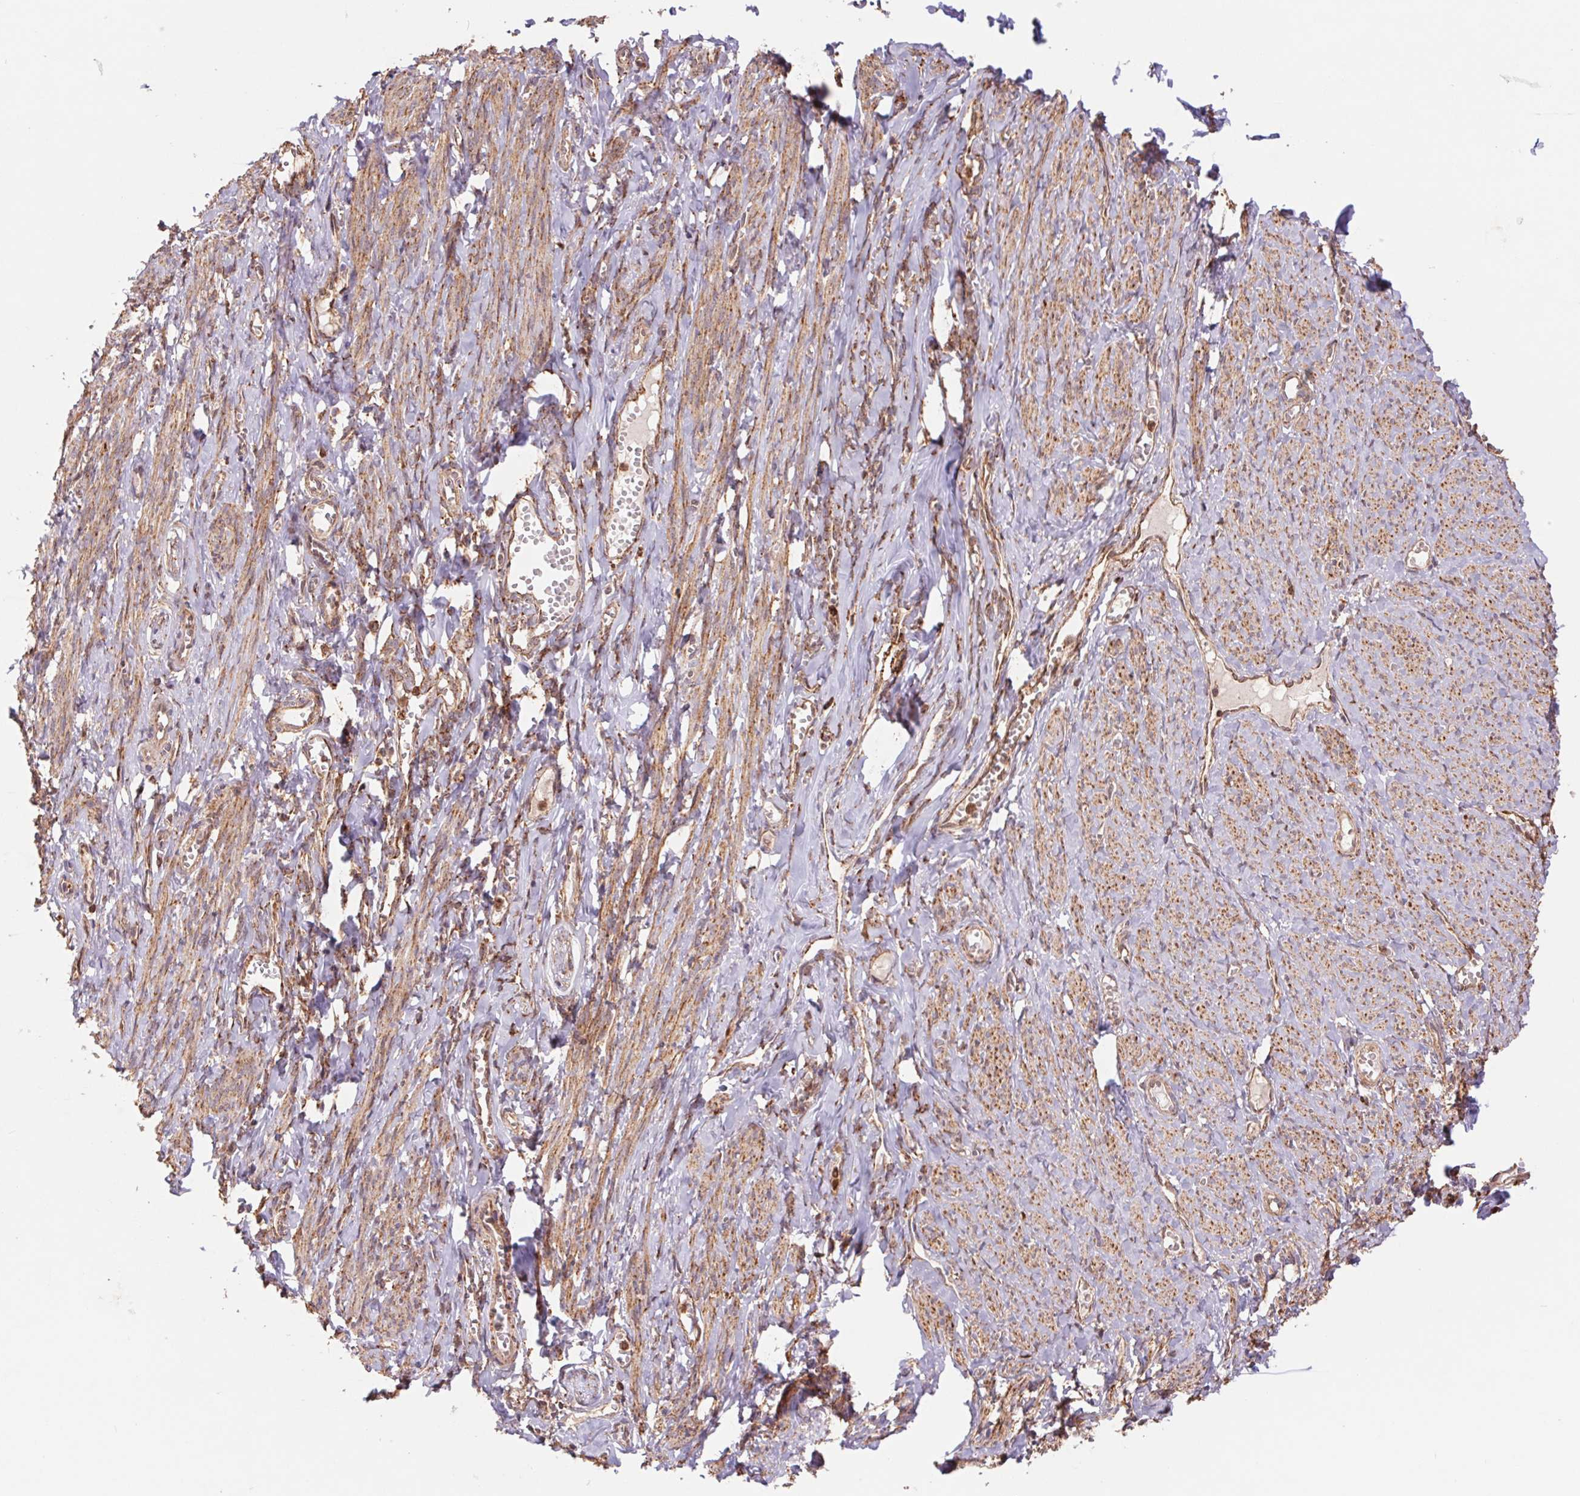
{"staining": {"intensity": "moderate", "quantity": ">75%", "location": "cytoplasmic/membranous"}, "tissue": "smooth muscle", "cell_type": "Smooth muscle cells", "image_type": "normal", "snomed": [{"axis": "morphology", "description": "Normal tissue, NOS"}, {"axis": "topography", "description": "Smooth muscle"}], "caption": "Protein staining of benign smooth muscle exhibits moderate cytoplasmic/membranous expression in about >75% of smooth muscle cells.", "gene": "URM1", "patient": {"sex": "female", "age": 65}}